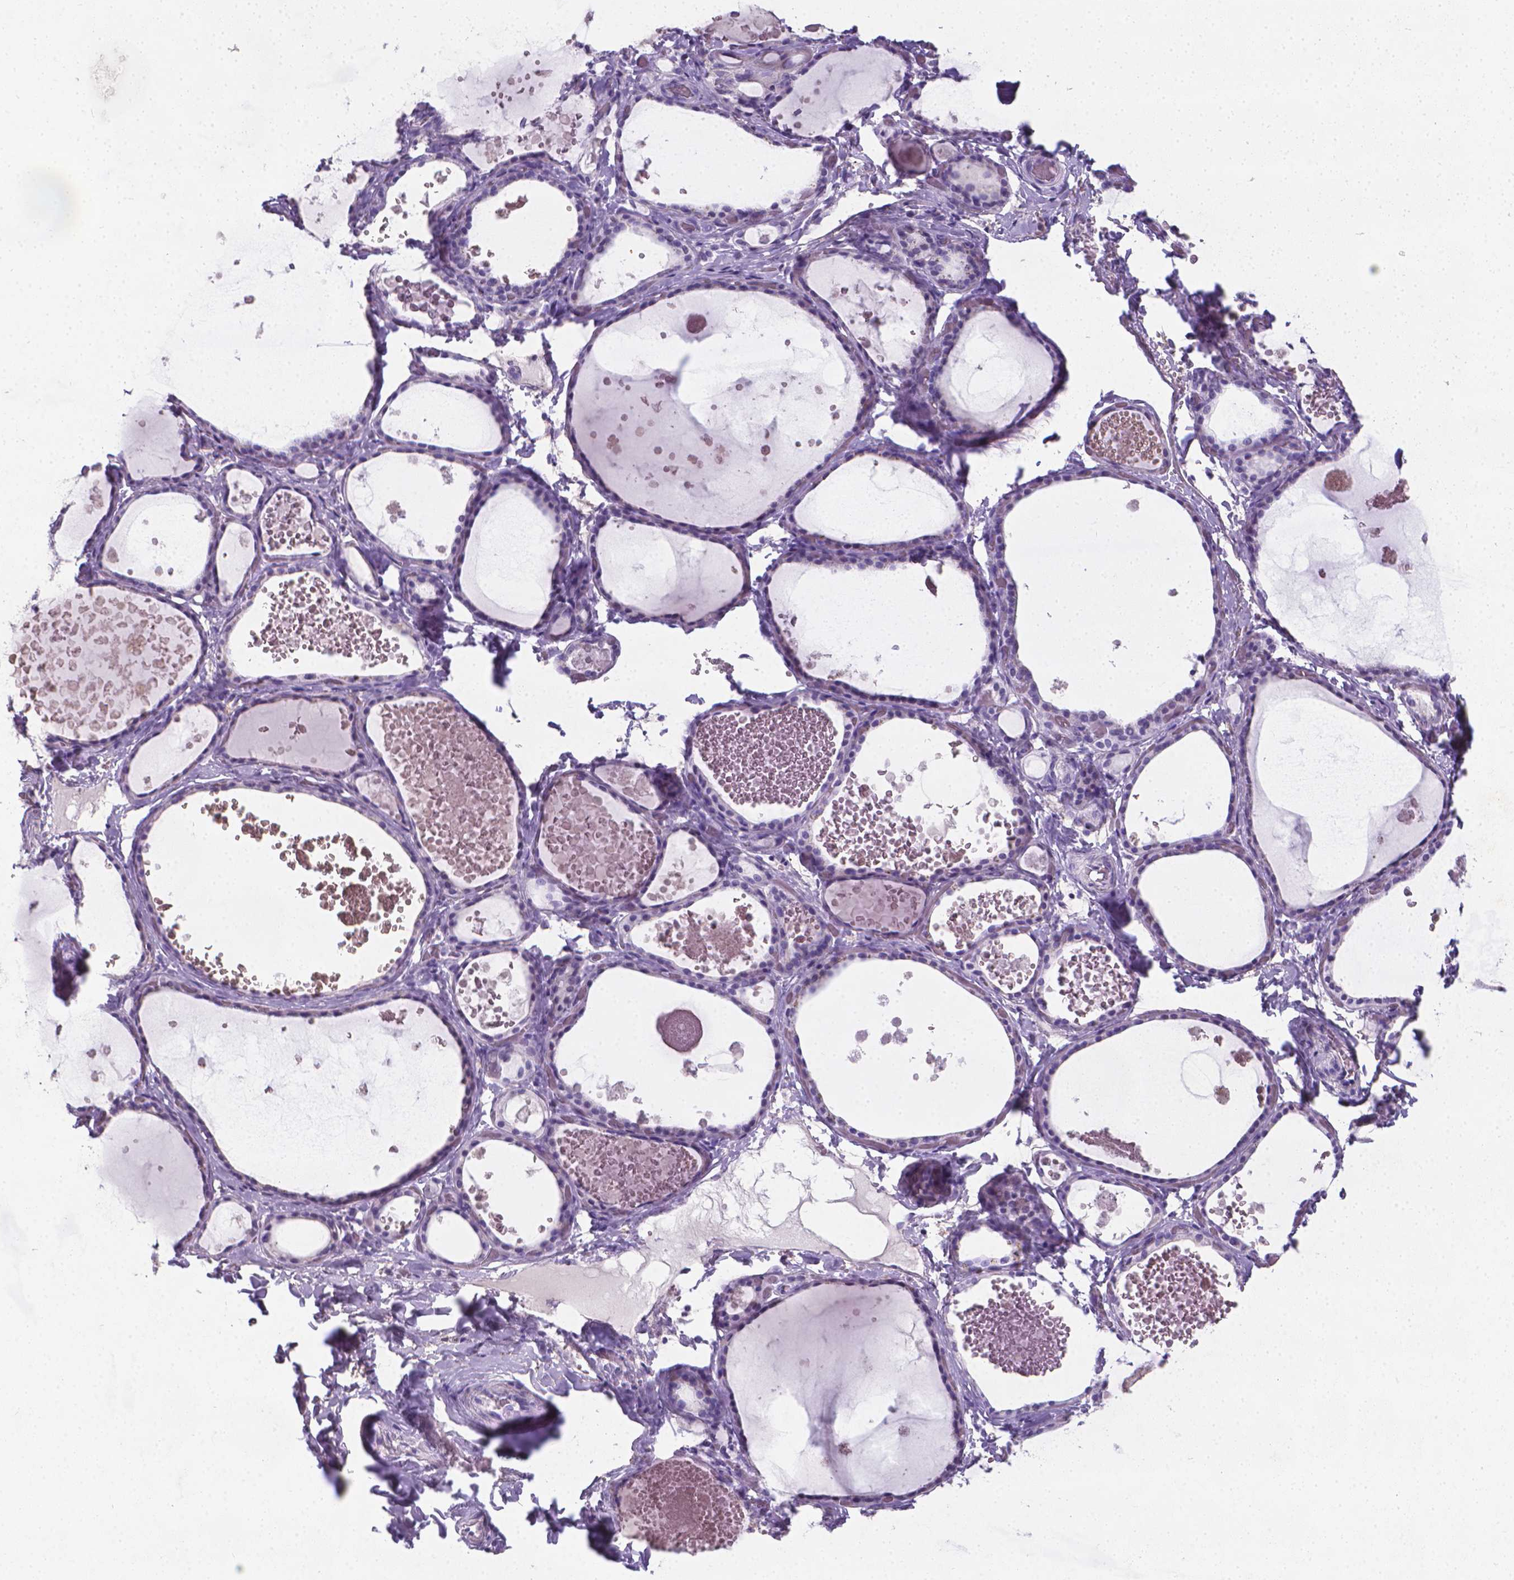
{"staining": {"intensity": "negative", "quantity": "none", "location": "none"}, "tissue": "thyroid gland", "cell_type": "Glandular cells", "image_type": "normal", "snomed": [{"axis": "morphology", "description": "Normal tissue, NOS"}, {"axis": "topography", "description": "Thyroid gland"}], "caption": "IHC of unremarkable thyroid gland demonstrates no expression in glandular cells.", "gene": "XPNPEP2", "patient": {"sex": "female", "age": 56}}